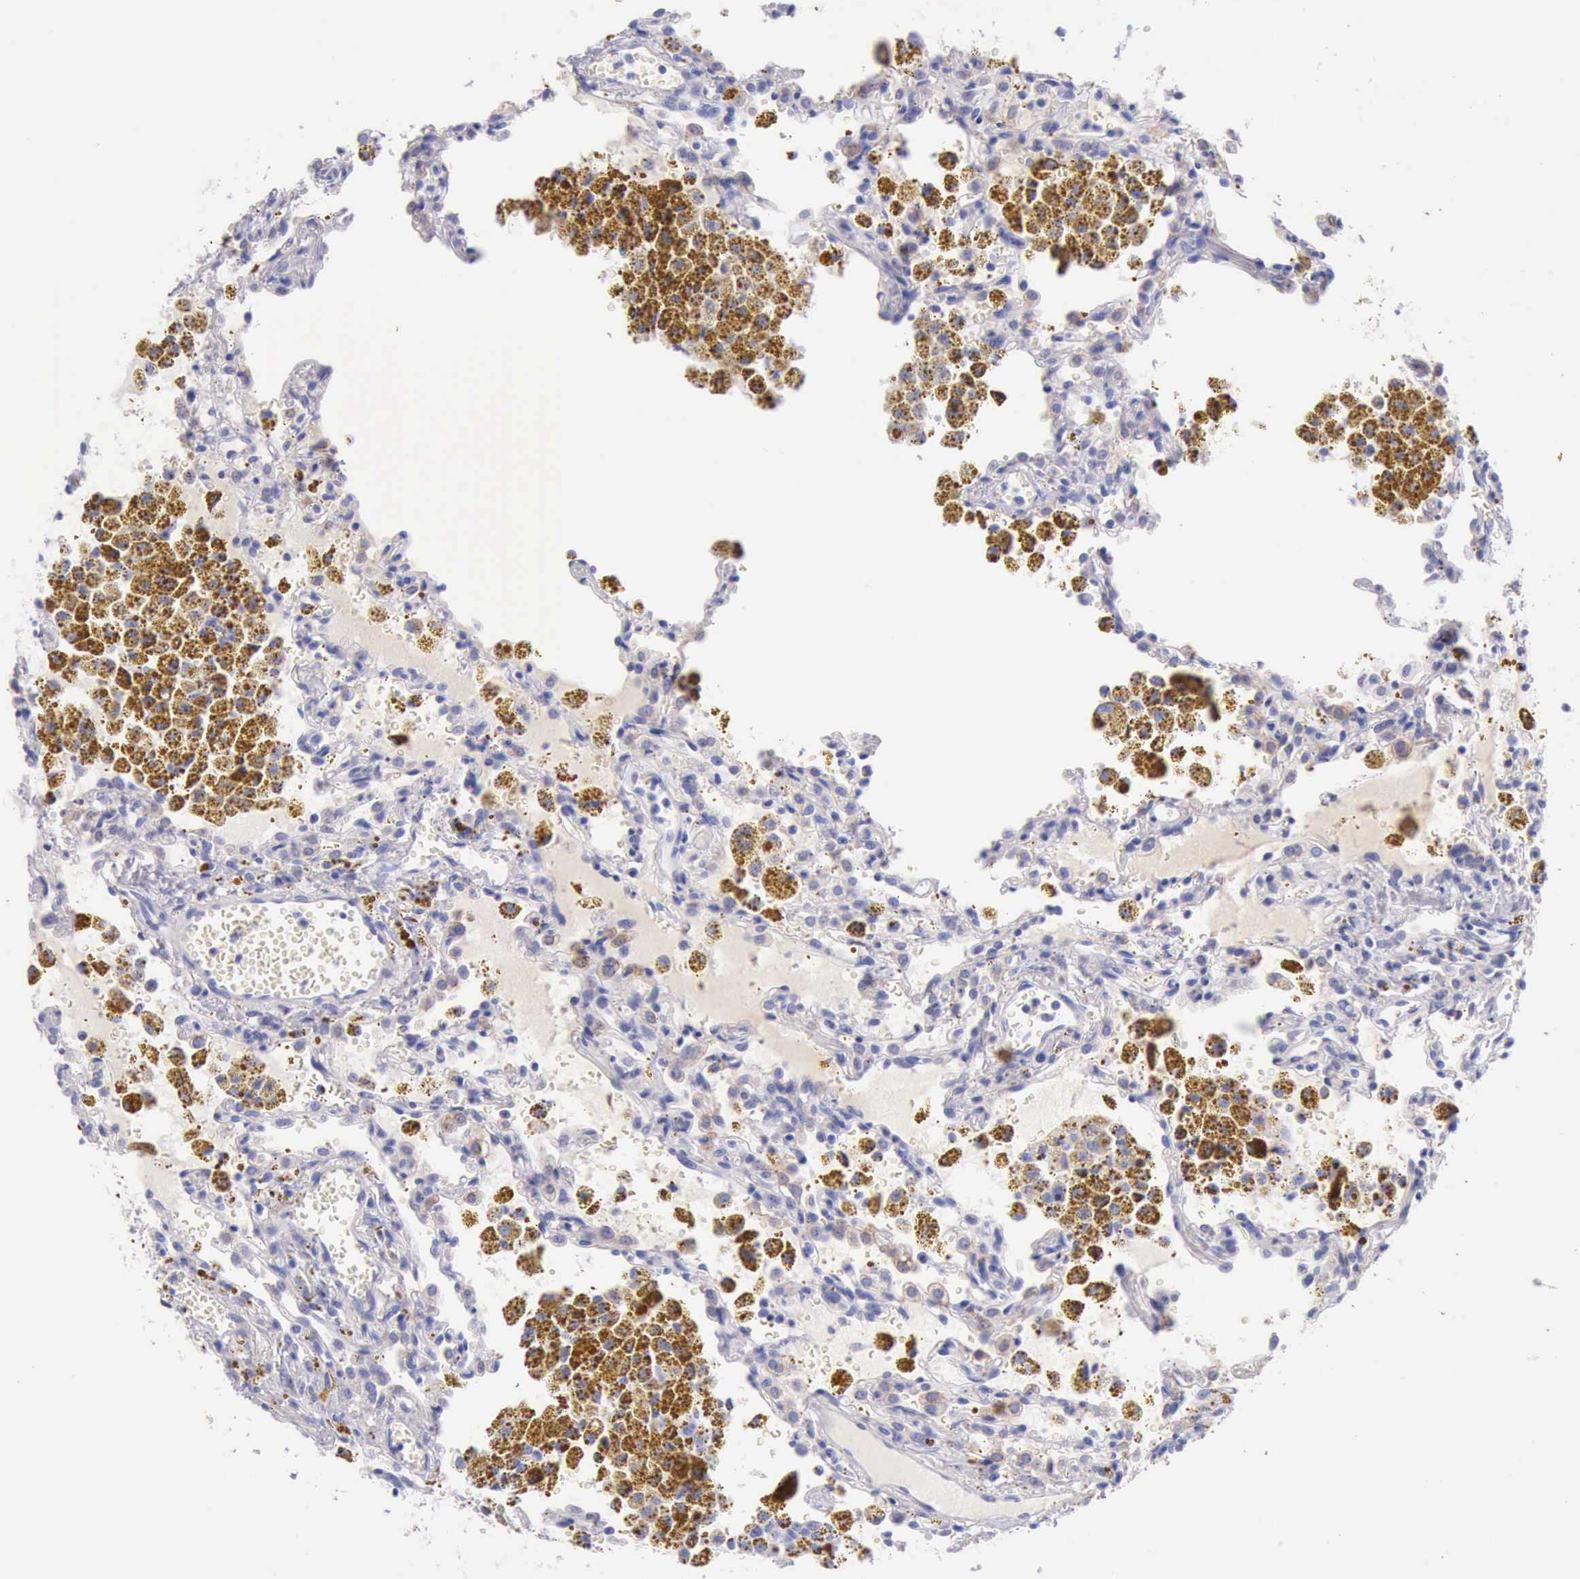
{"staining": {"intensity": "negative", "quantity": "none", "location": "none"}, "tissue": "carcinoid", "cell_type": "Tumor cells", "image_type": "cancer", "snomed": [{"axis": "morphology", "description": "Carcinoid, malignant, NOS"}, {"axis": "topography", "description": "Bronchus"}], "caption": "Tumor cells are negative for brown protein staining in malignant carcinoid. Nuclei are stained in blue.", "gene": "KRT8", "patient": {"sex": "male", "age": 55}}